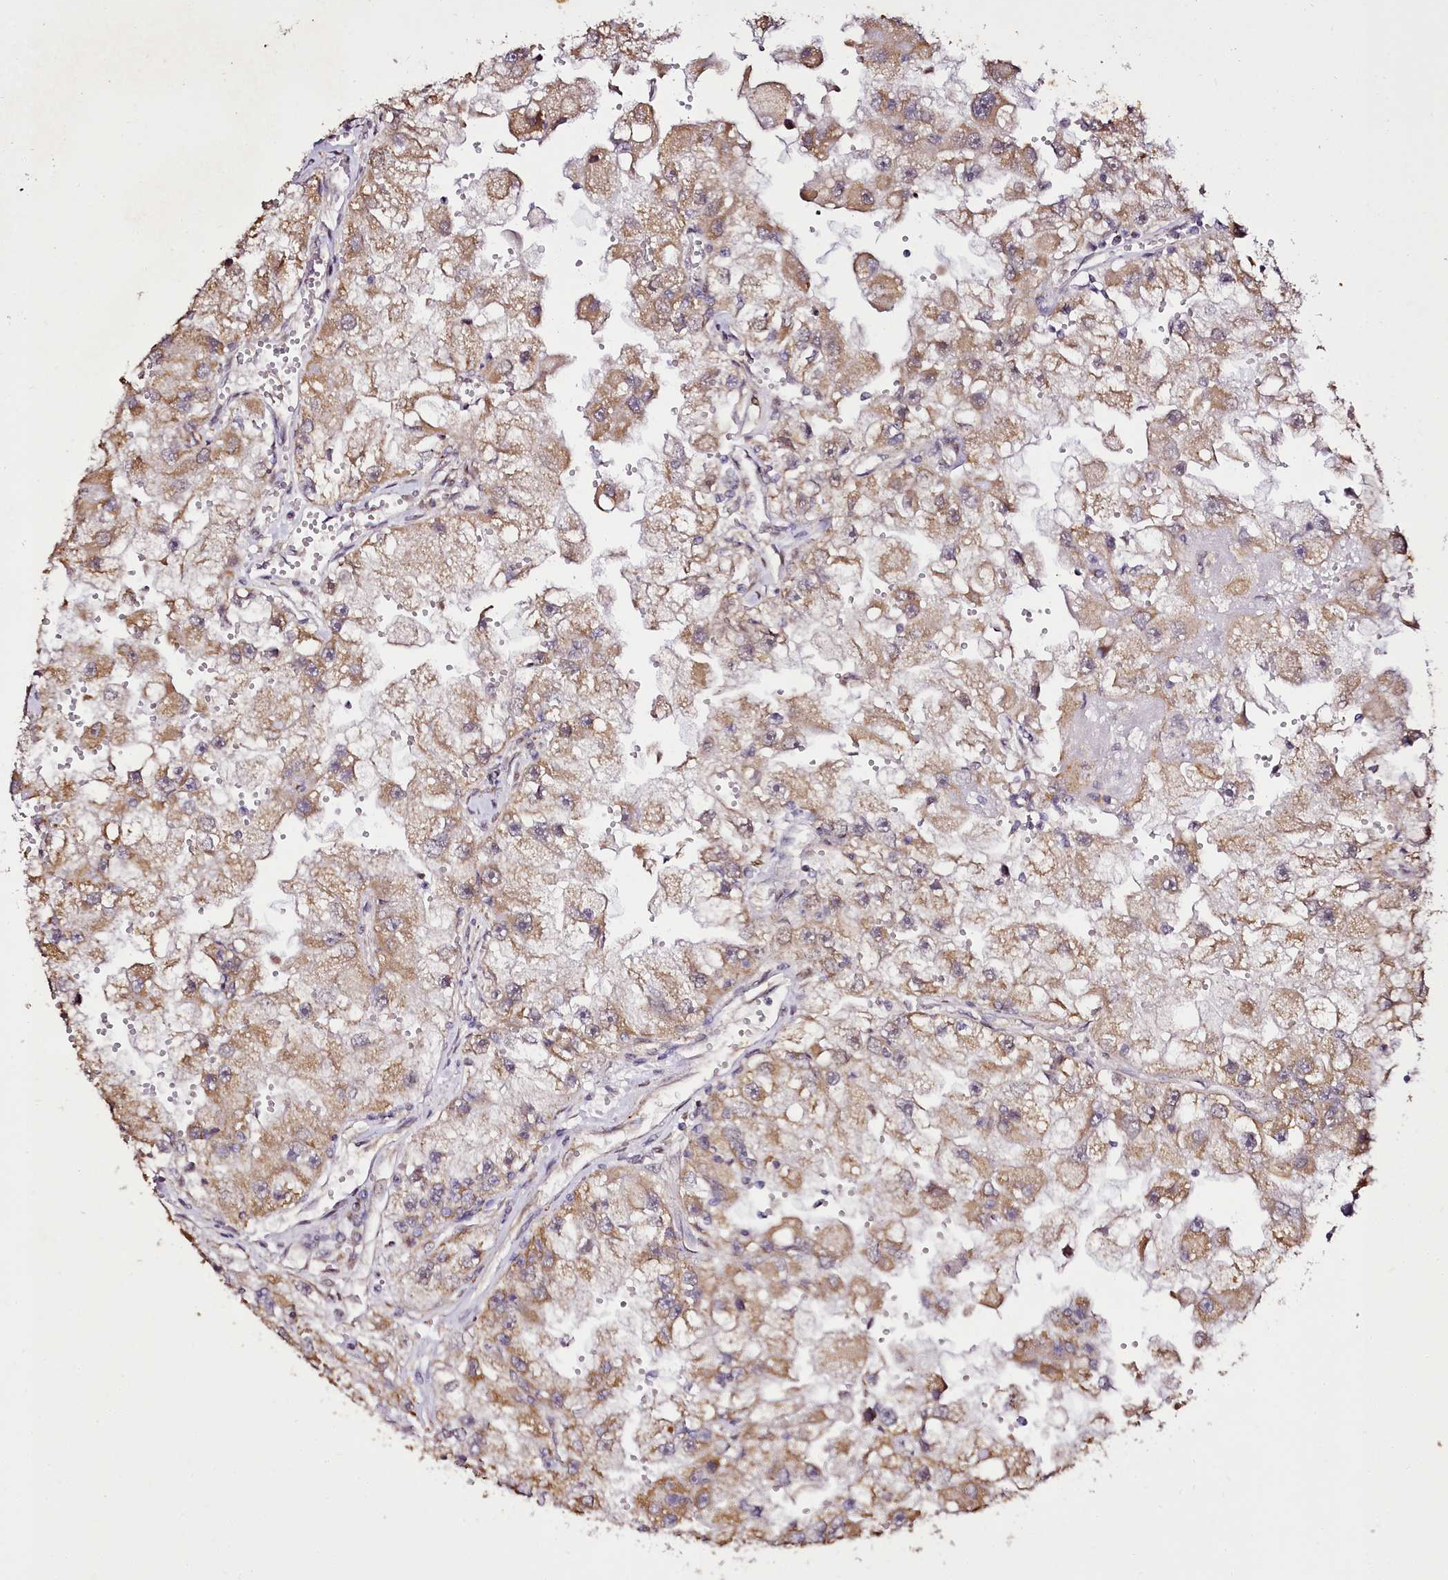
{"staining": {"intensity": "moderate", "quantity": ">75%", "location": "cytoplasmic/membranous"}, "tissue": "renal cancer", "cell_type": "Tumor cells", "image_type": "cancer", "snomed": [{"axis": "morphology", "description": "Adenocarcinoma, NOS"}, {"axis": "topography", "description": "Kidney"}], "caption": "A high-resolution image shows IHC staining of adenocarcinoma (renal), which exhibits moderate cytoplasmic/membranous staining in approximately >75% of tumor cells.", "gene": "EDIL3", "patient": {"sex": "male", "age": 63}}